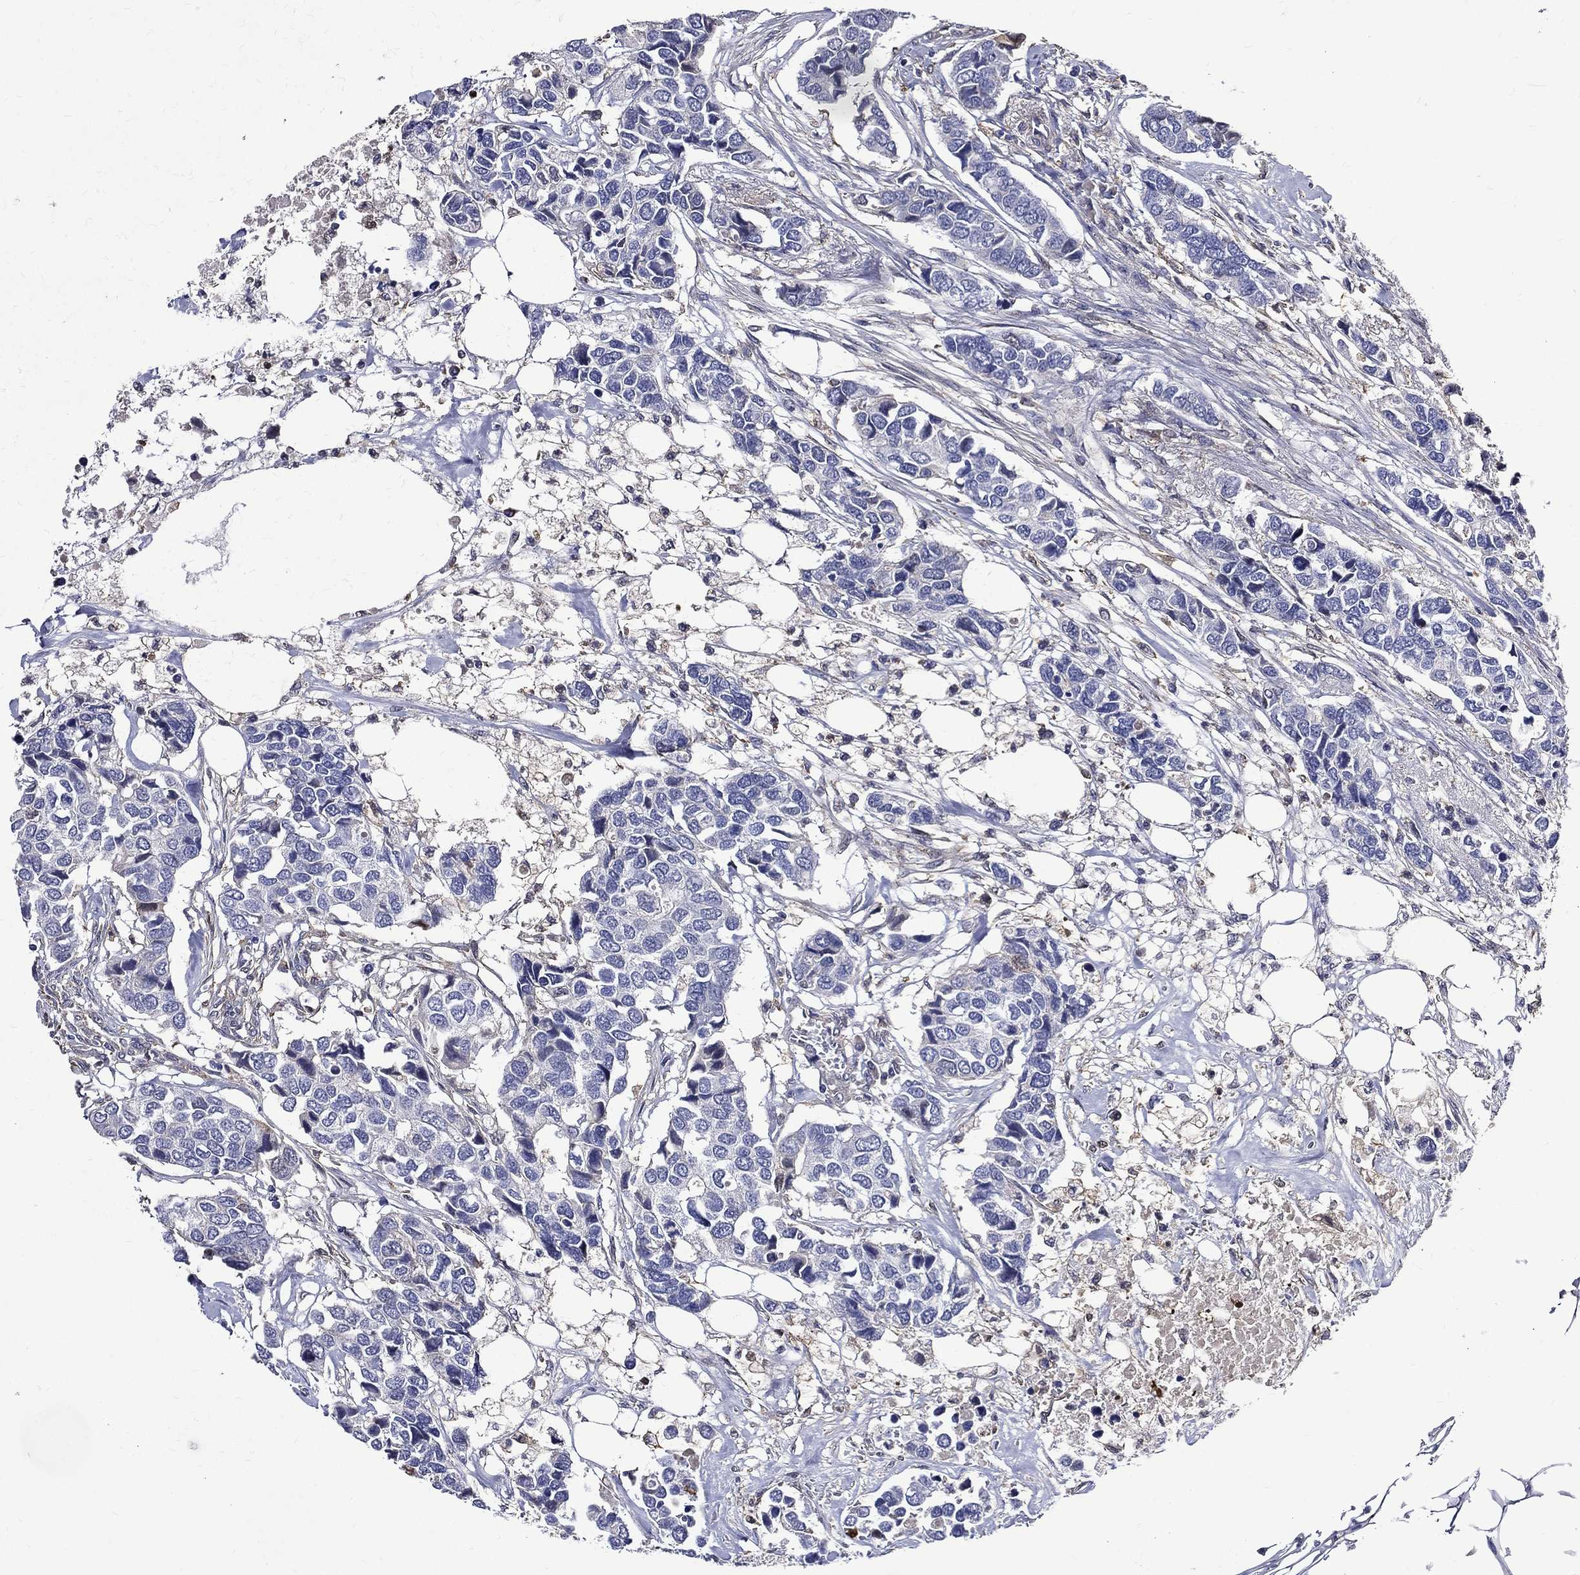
{"staining": {"intensity": "negative", "quantity": "none", "location": "none"}, "tissue": "breast cancer", "cell_type": "Tumor cells", "image_type": "cancer", "snomed": [{"axis": "morphology", "description": "Duct carcinoma"}, {"axis": "topography", "description": "Breast"}], "caption": "The IHC histopathology image has no significant positivity in tumor cells of intraductal carcinoma (breast) tissue.", "gene": "GPR171", "patient": {"sex": "female", "age": 83}}